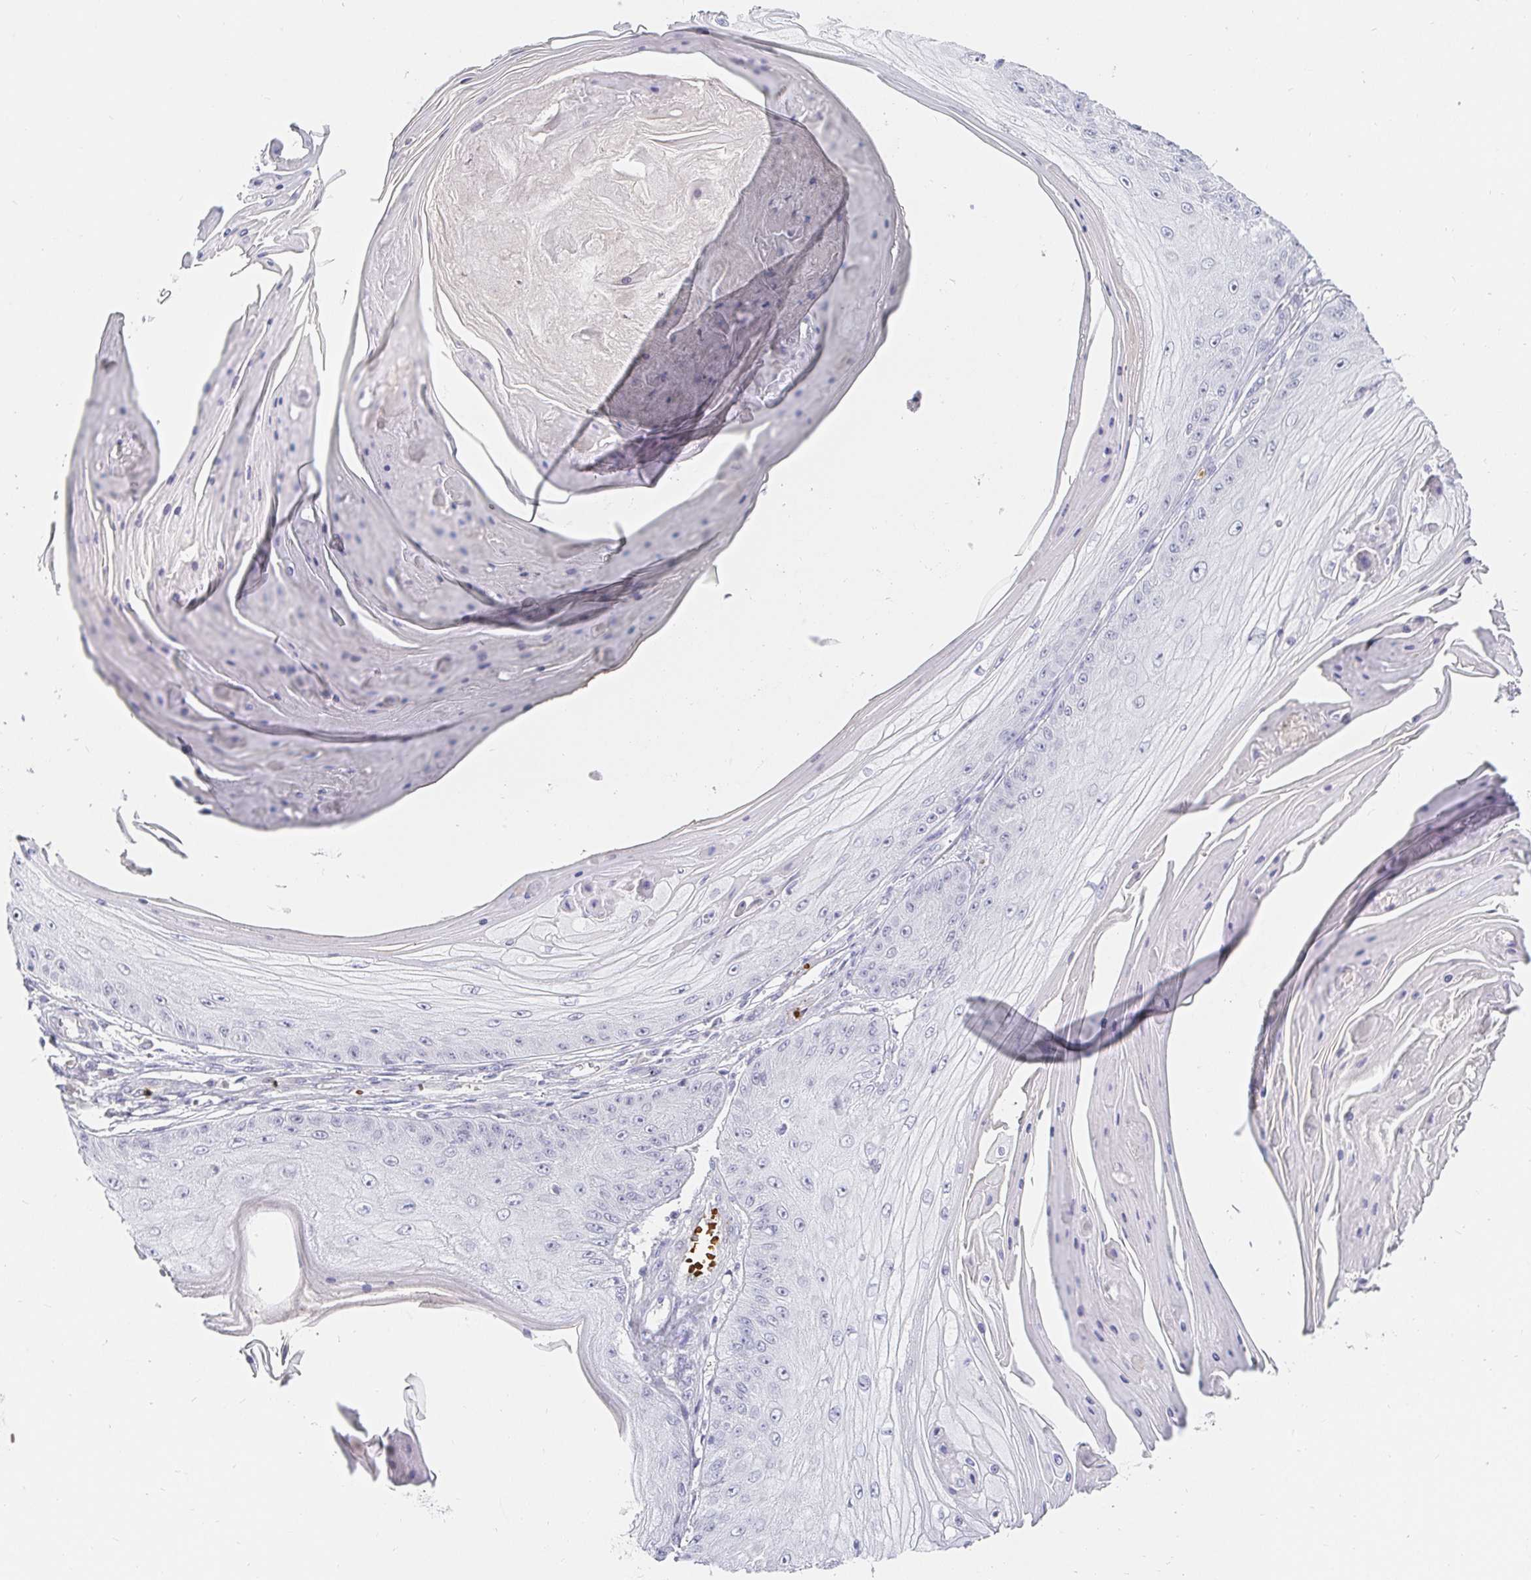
{"staining": {"intensity": "negative", "quantity": "none", "location": "none"}, "tissue": "skin cancer", "cell_type": "Tumor cells", "image_type": "cancer", "snomed": [{"axis": "morphology", "description": "Squamous cell carcinoma, NOS"}, {"axis": "topography", "description": "Skin"}], "caption": "A photomicrograph of human skin cancer (squamous cell carcinoma) is negative for staining in tumor cells.", "gene": "FGF21", "patient": {"sex": "male", "age": 70}}